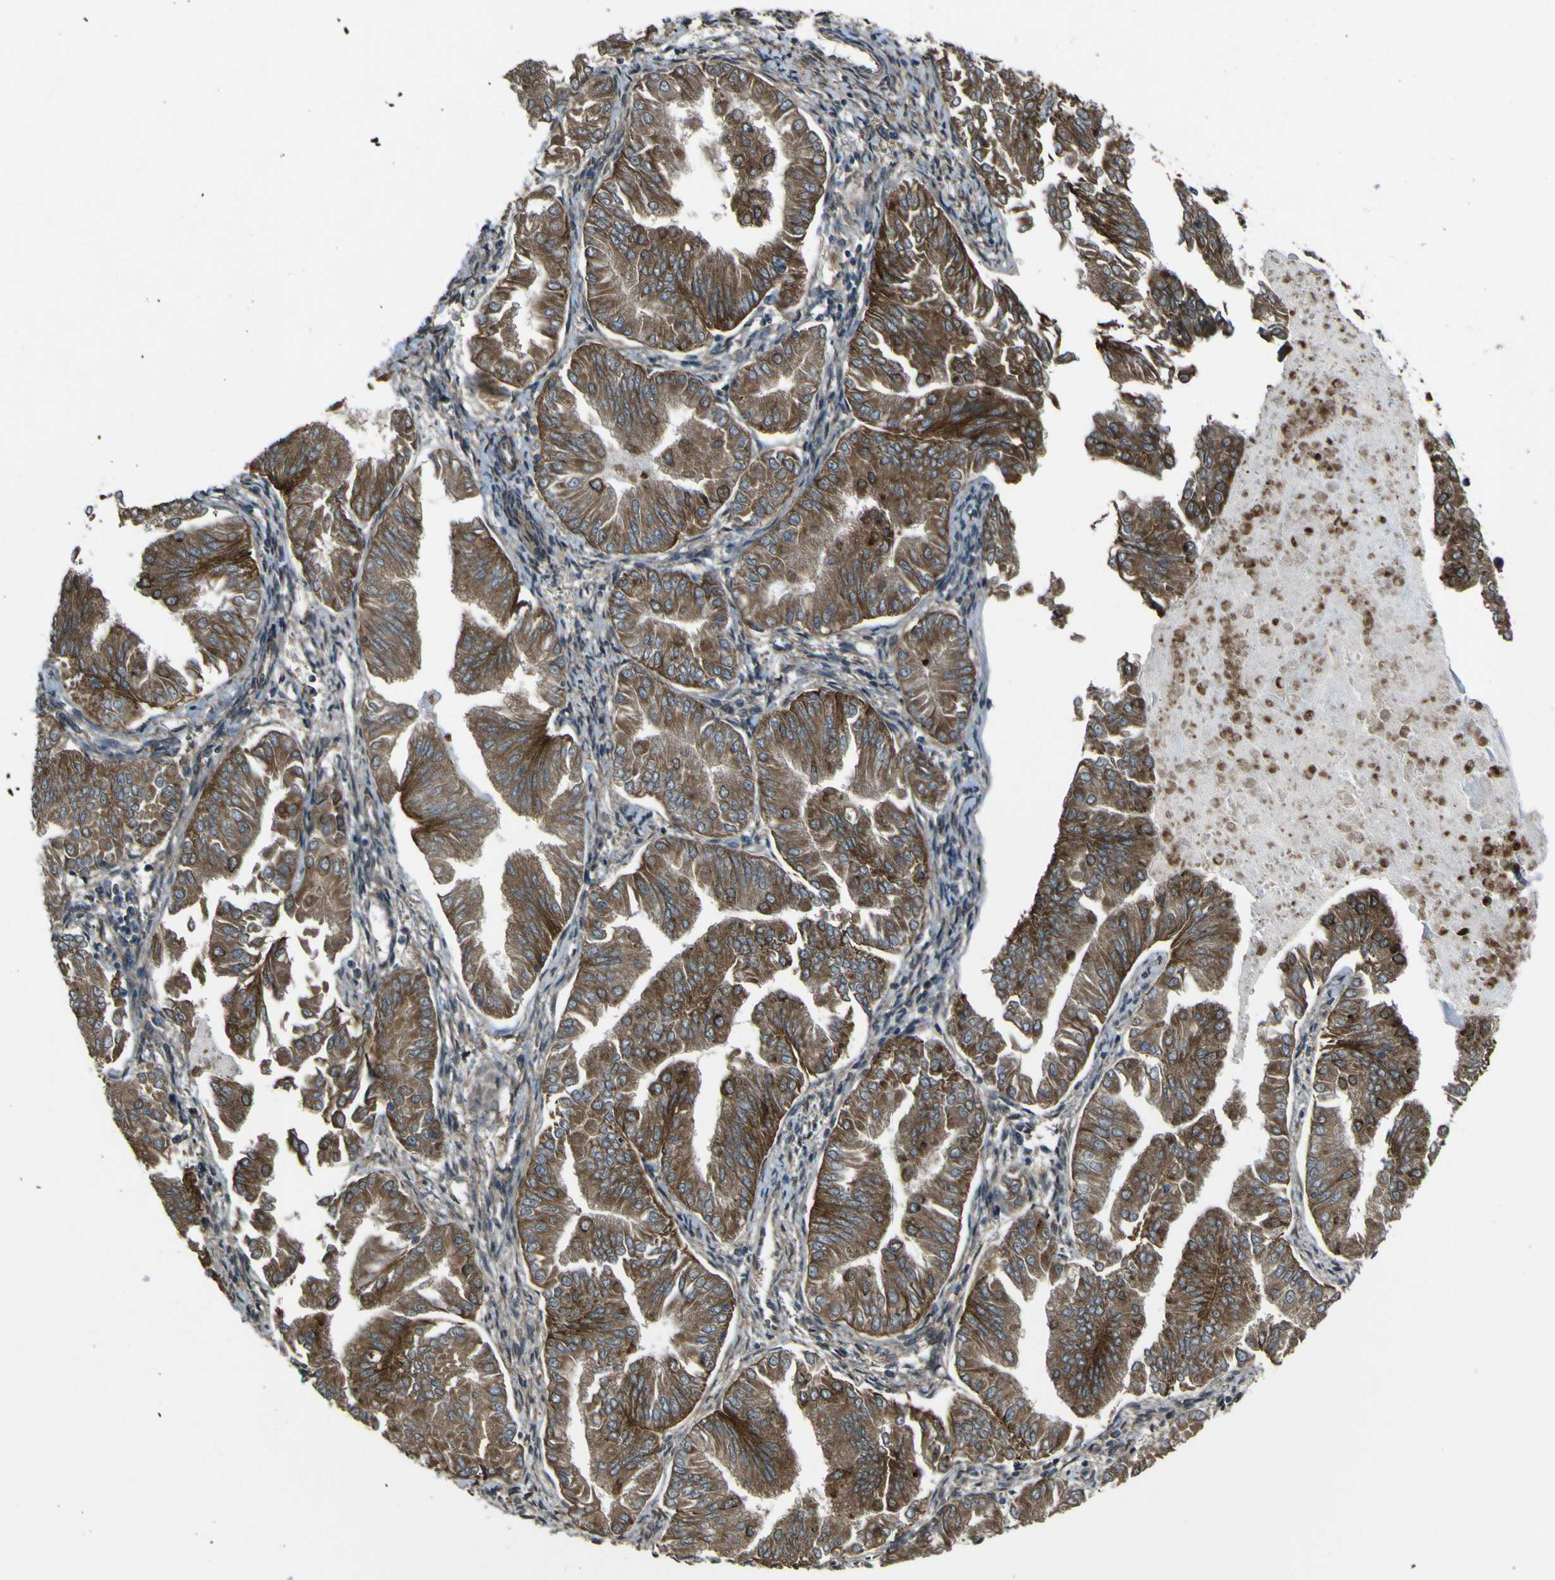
{"staining": {"intensity": "strong", "quantity": ">75%", "location": "cytoplasmic/membranous"}, "tissue": "endometrial cancer", "cell_type": "Tumor cells", "image_type": "cancer", "snomed": [{"axis": "morphology", "description": "Adenocarcinoma, NOS"}, {"axis": "topography", "description": "Endometrium"}], "caption": "This is an image of IHC staining of endometrial cancer, which shows strong positivity in the cytoplasmic/membranous of tumor cells.", "gene": "NAALADL2", "patient": {"sex": "female", "age": 53}}